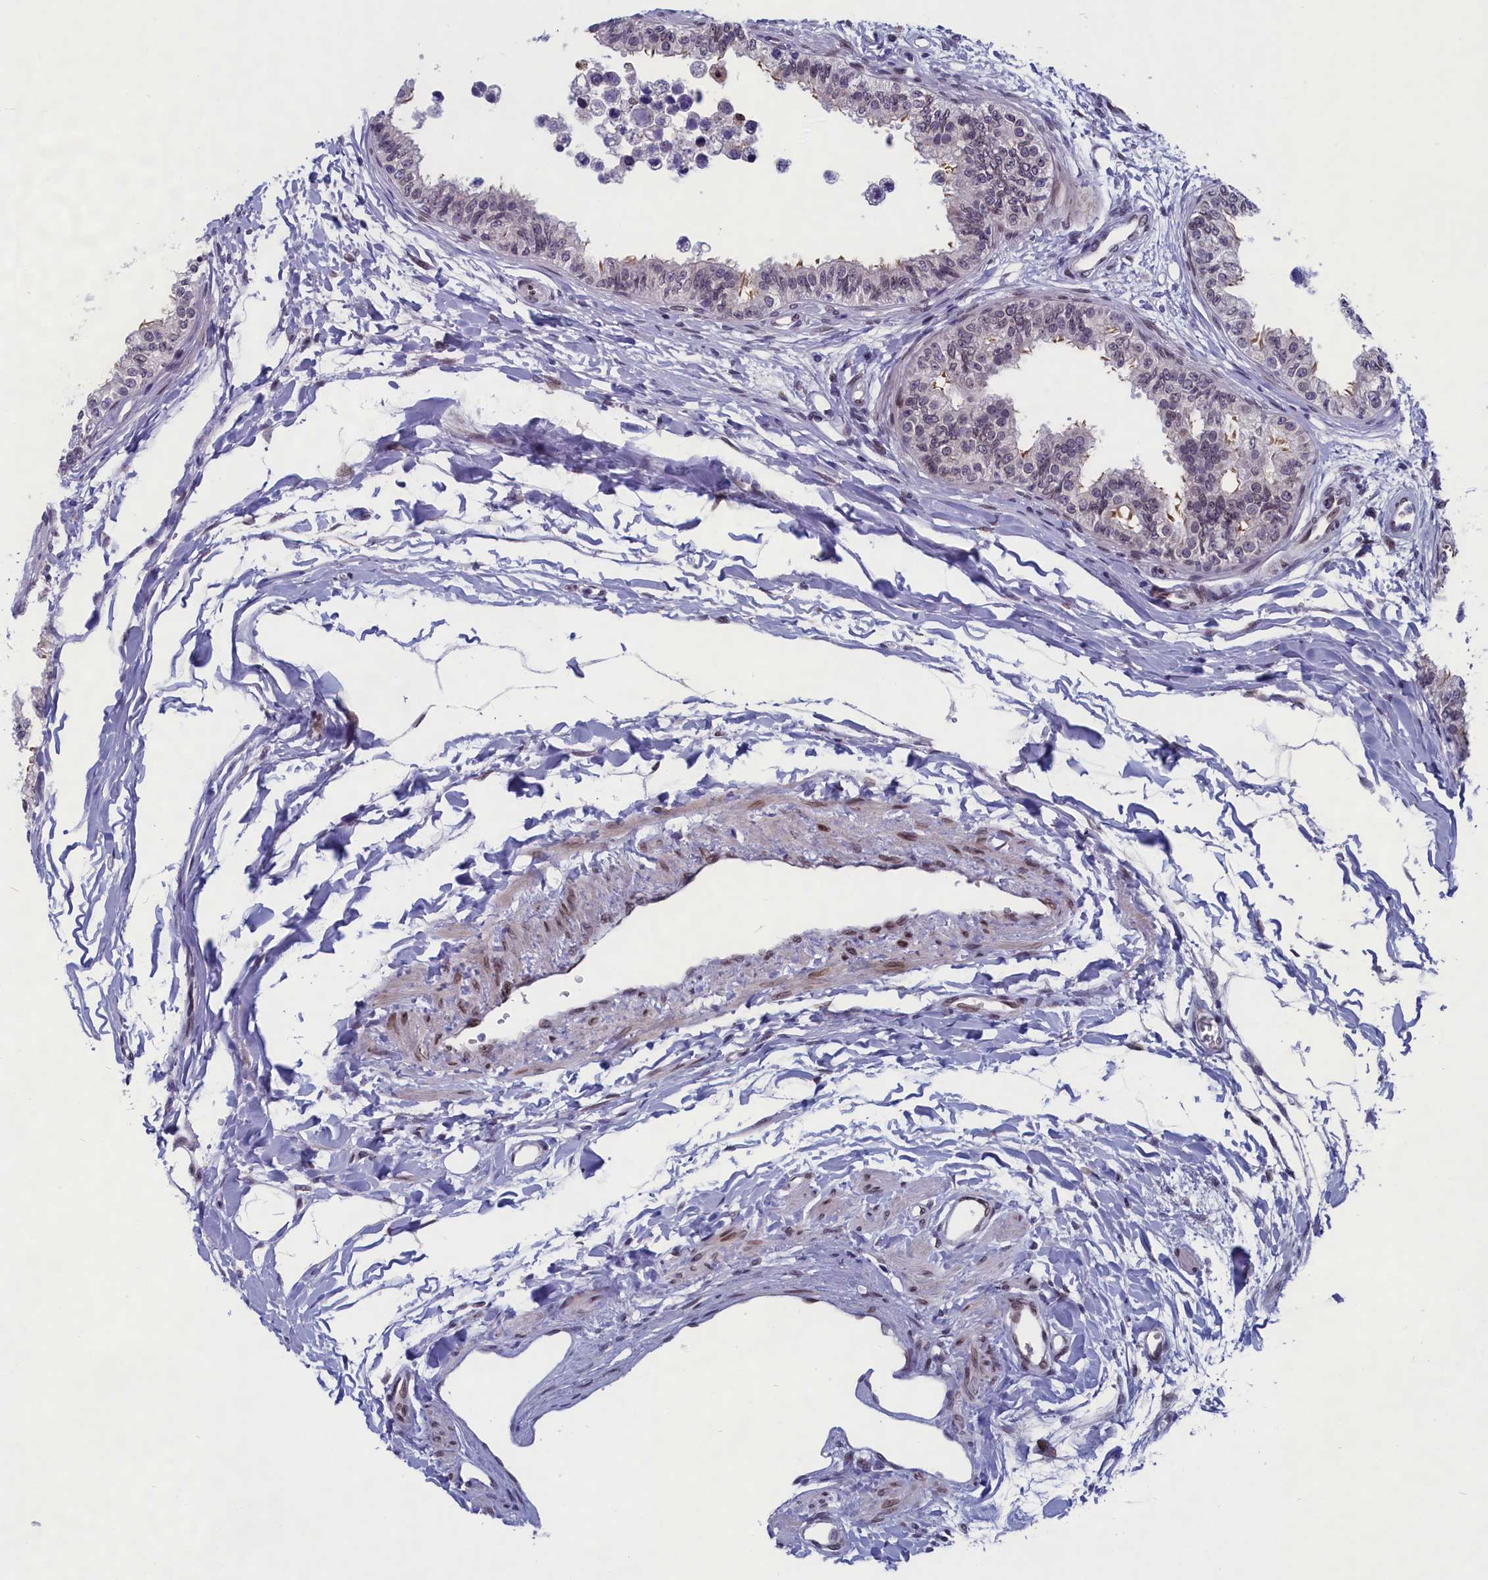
{"staining": {"intensity": "moderate", "quantity": "25%-75%", "location": "nuclear"}, "tissue": "epididymis", "cell_type": "Glandular cells", "image_type": "normal", "snomed": [{"axis": "morphology", "description": "Normal tissue, NOS"}, {"axis": "morphology", "description": "Adenocarcinoma, metastatic, NOS"}, {"axis": "topography", "description": "Testis"}, {"axis": "topography", "description": "Epididymis"}], "caption": "Immunohistochemical staining of normal human epididymis displays 25%-75% levels of moderate nuclear protein expression in about 25%-75% of glandular cells. Ihc stains the protein in brown and the nuclei are stained blue.", "gene": "GPSM1", "patient": {"sex": "male", "age": 26}}